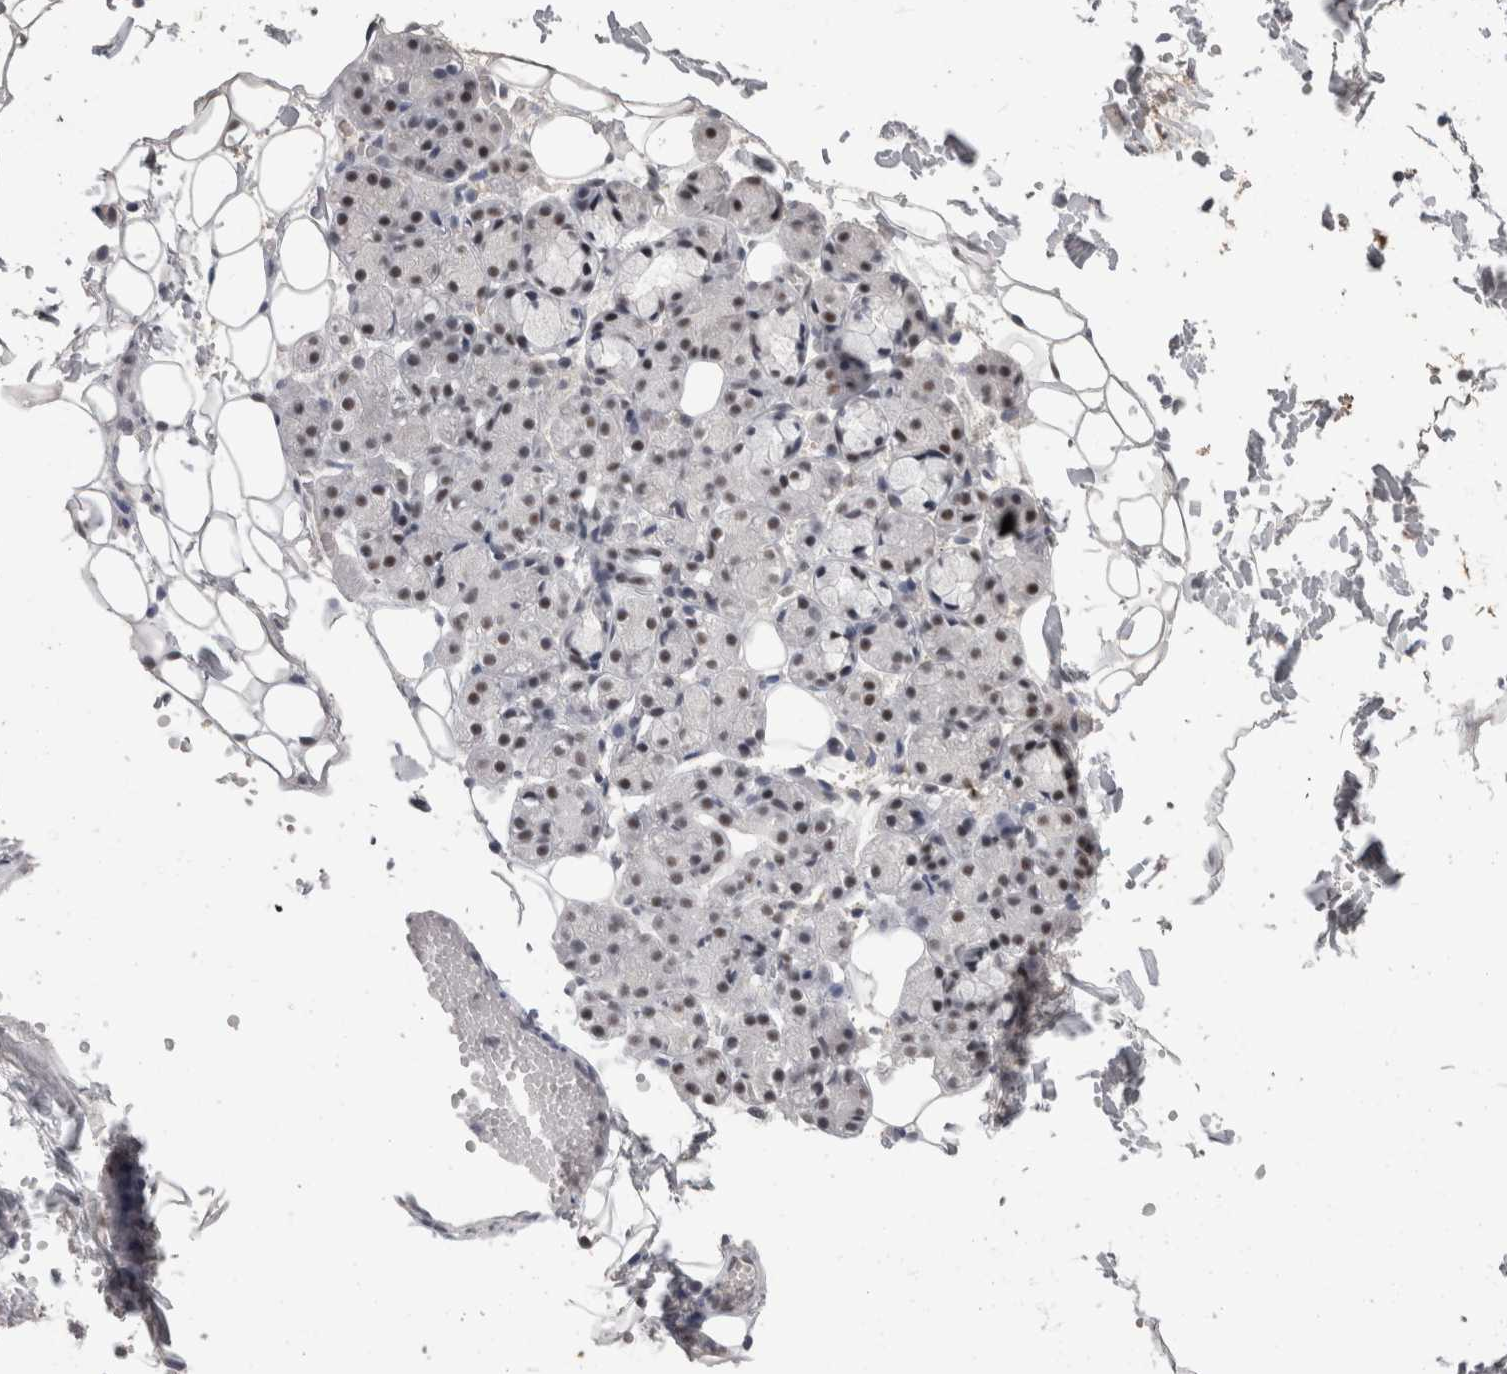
{"staining": {"intensity": "weak", "quantity": ">75%", "location": "nuclear"}, "tissue": "salivary gland", "cell_type": "Glandular cells", "image_type": "normal", "snomed": [{"axis": "morphology", "description": "Normal tissue, NOS"}, {"axis": "topography", "description": "Salivary gland"}], "caption": "Protein expression analysis of unremarkable human salivary gland reveals weak nuclear staining in about >75% of glandular cells.", "gene": "DDX17", "patient": {"sex": "male", "age": 63}}